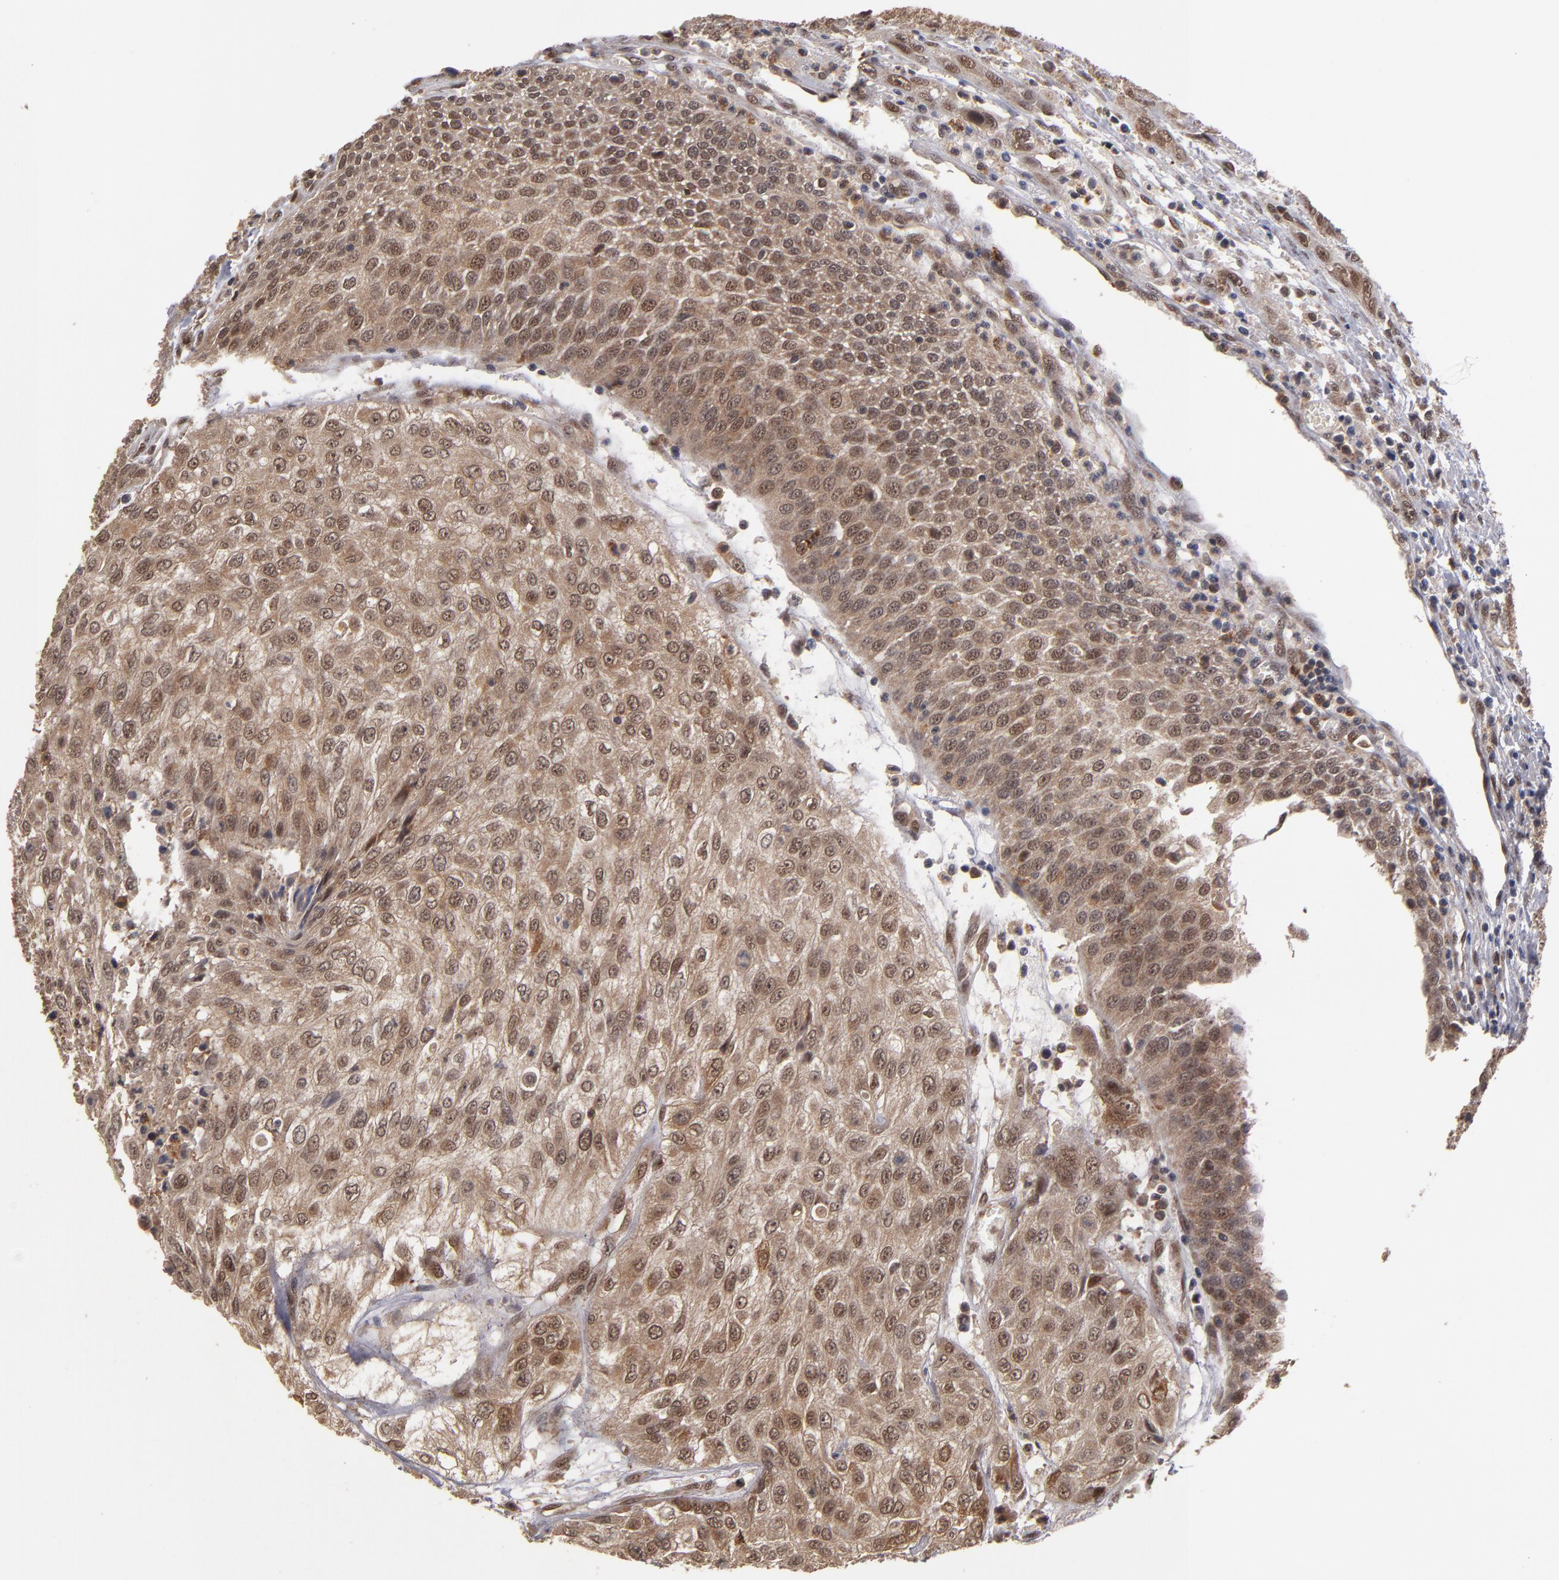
{"staining": {"intensity": "weak", "quantity": ">75%", "location": "cytoplasmic/membranous"}, "tissue": "urothelial cancer", "cell_type": "Tumor cells", "image_type": "cancer", "snomed": [{"axis": "morphology", "description": "Urothelial carcinoma, High grade"}, {"axis": "topography", "description": "Urinary bladder"}], "caption": "Immunohistochemical staining of human urothelial cancer exhibits low levels of weak cytoplasmic/membranous positivity in approximately >75% of tumor cells. (DAB (3,3'-diaminobenzidine) = brown stain, brightfield microscopy at high magnification).", "gene": "CUL5", "patient": {"sex": "male", "age": 57}}